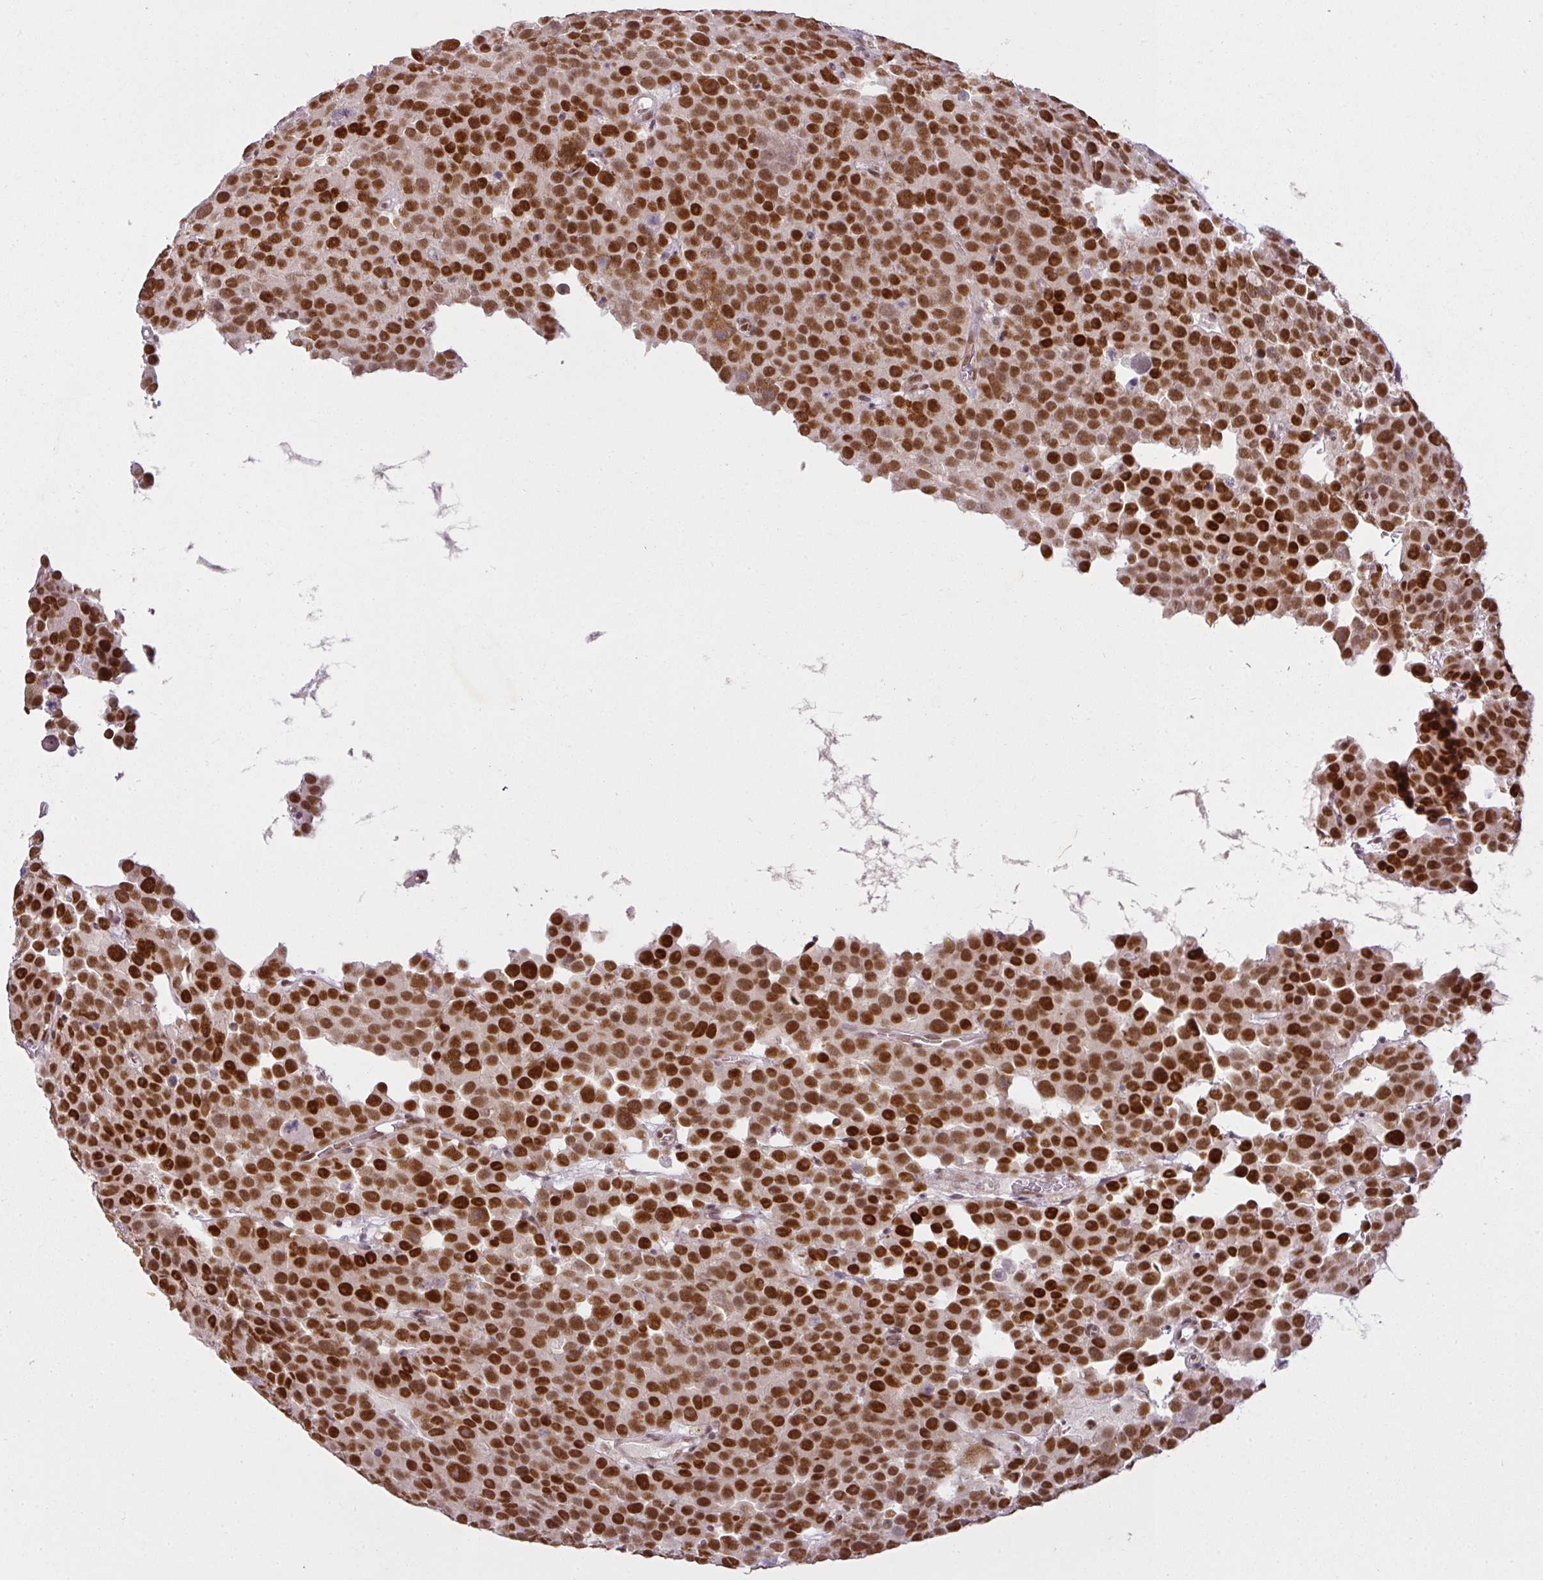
{"staining": {"intensity": "strong", "quantity": ">75%", "location": "nuclear"}, "tissue": "testis cancer", "cell_type": "Tumor cells", "image_type": "cancer", "snomed": [{"axis": "morphology", "description": "Seminoma, NOS"}, {"axis": "topography", "description": "Testis"}], "caption": "Immunohistochemical staining of human seminoma (testis) shows high levels of strong nuclear protein staining in approximately >75% of tumor cells. The protein of interest is stained brown, and the nuclei are stained in blue (DAB (3,3'-diaminobenzidine) IHC with brightfield microscopy, high magnification).", "gene": "GPRIN2", "patient": {"sex": "male", "age": 71}}